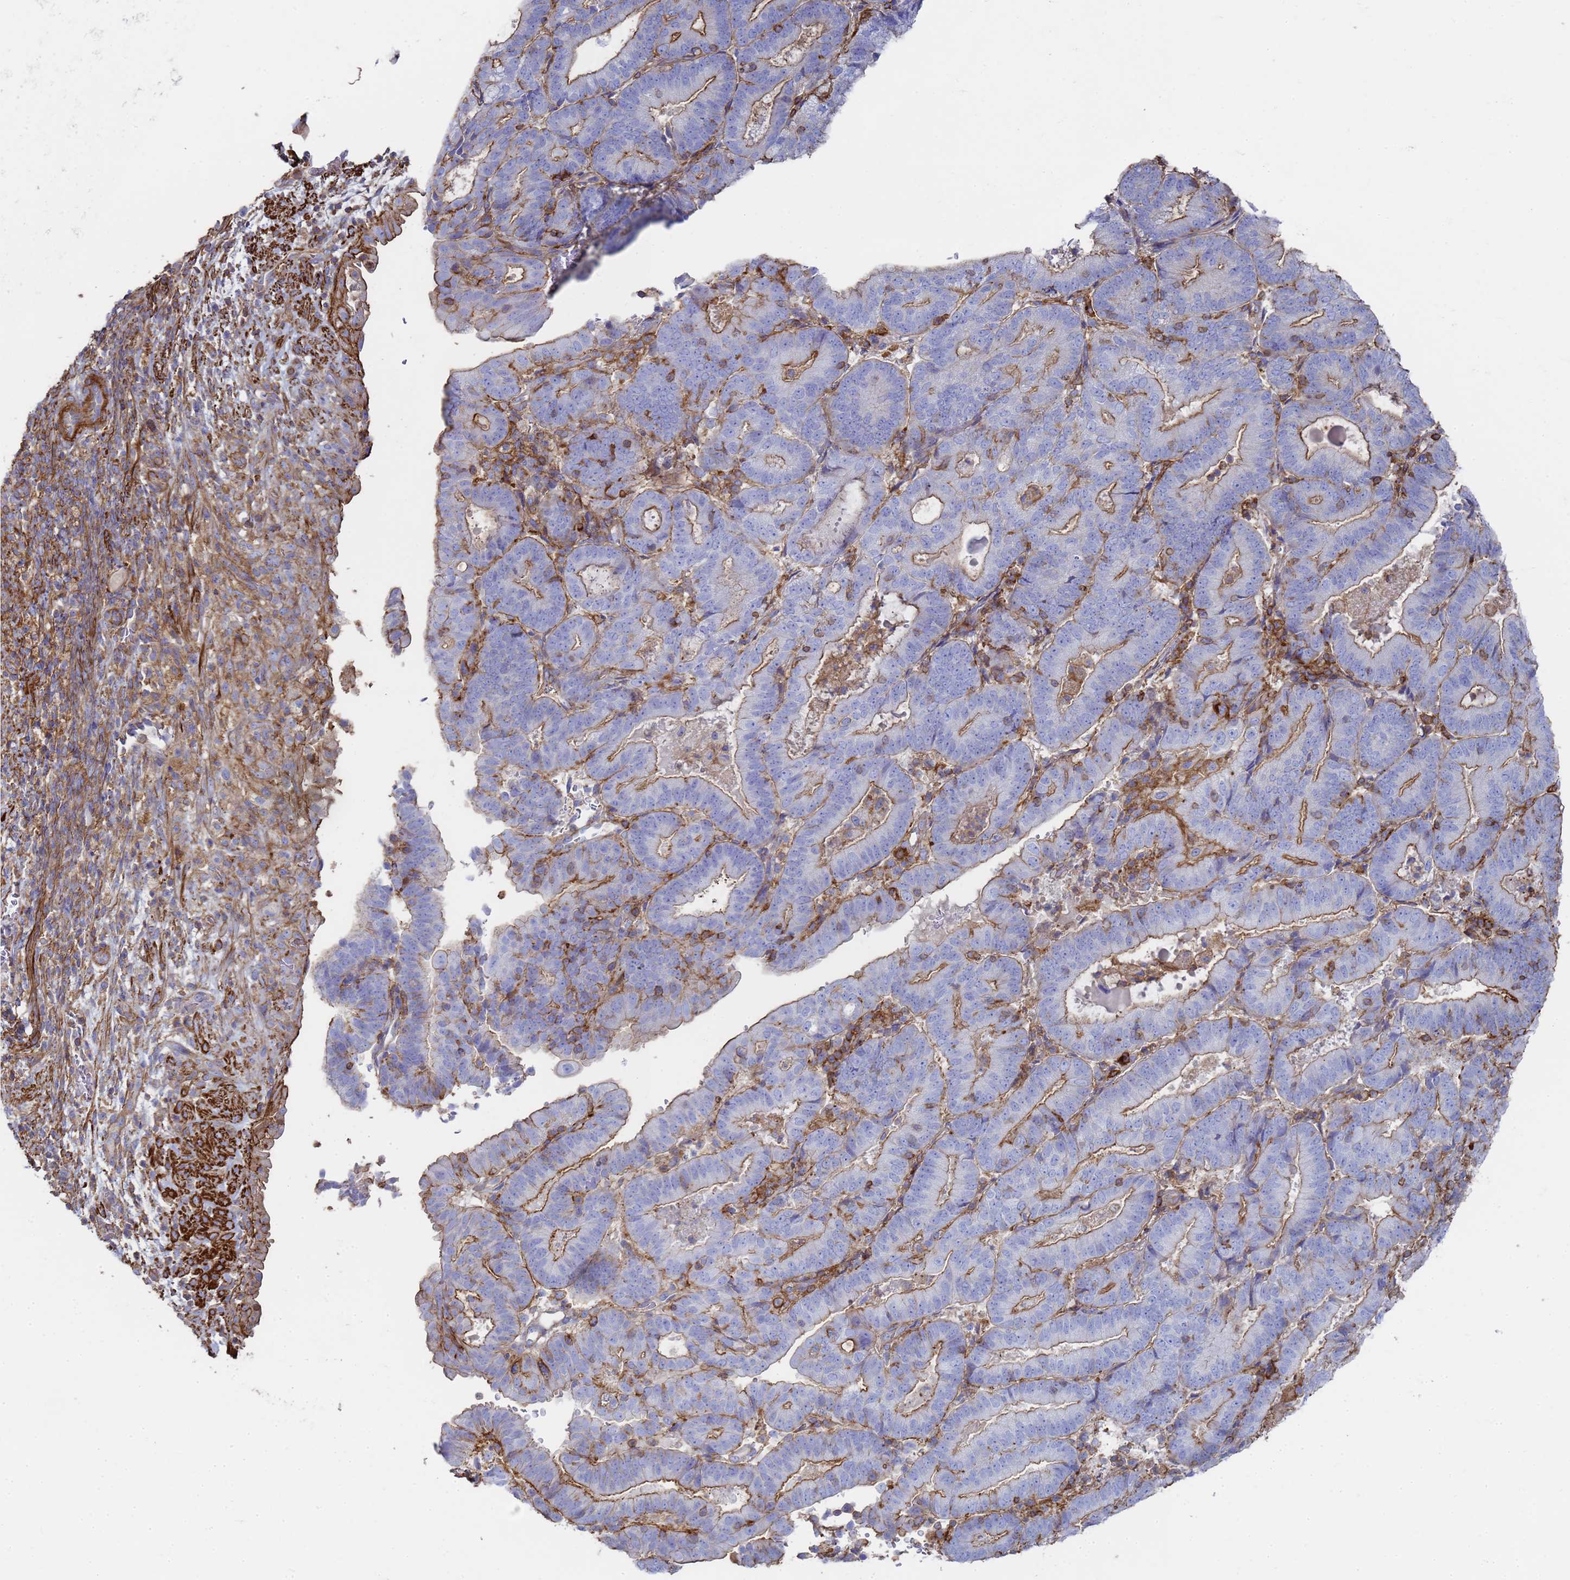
{"staining": {"intensity": "moderate", "quantity": "25%-75%", "location": "cytoplasmic/membranous"}, "tissue": "endometrial cancer", "cell_type": "Tumor cells", "image_type": "cancer", "snomed": [{"axis": "morphology", "description": "Adenocarcinoma, NOS"}, {"axis": "topography", "description": "Endometrium"}], "caption": "Adenocarcinoma (endometrial) tissue reveals moderate cytoplasmic/membranous staining in approximately 25%-75% of tumor cells, visualized by immunohistochemistry. (brown staining indicates protein expression, while blue staining denotes nuclei).", "gene": "ACTB", "patient": {"sex": "female", "age": 70}}